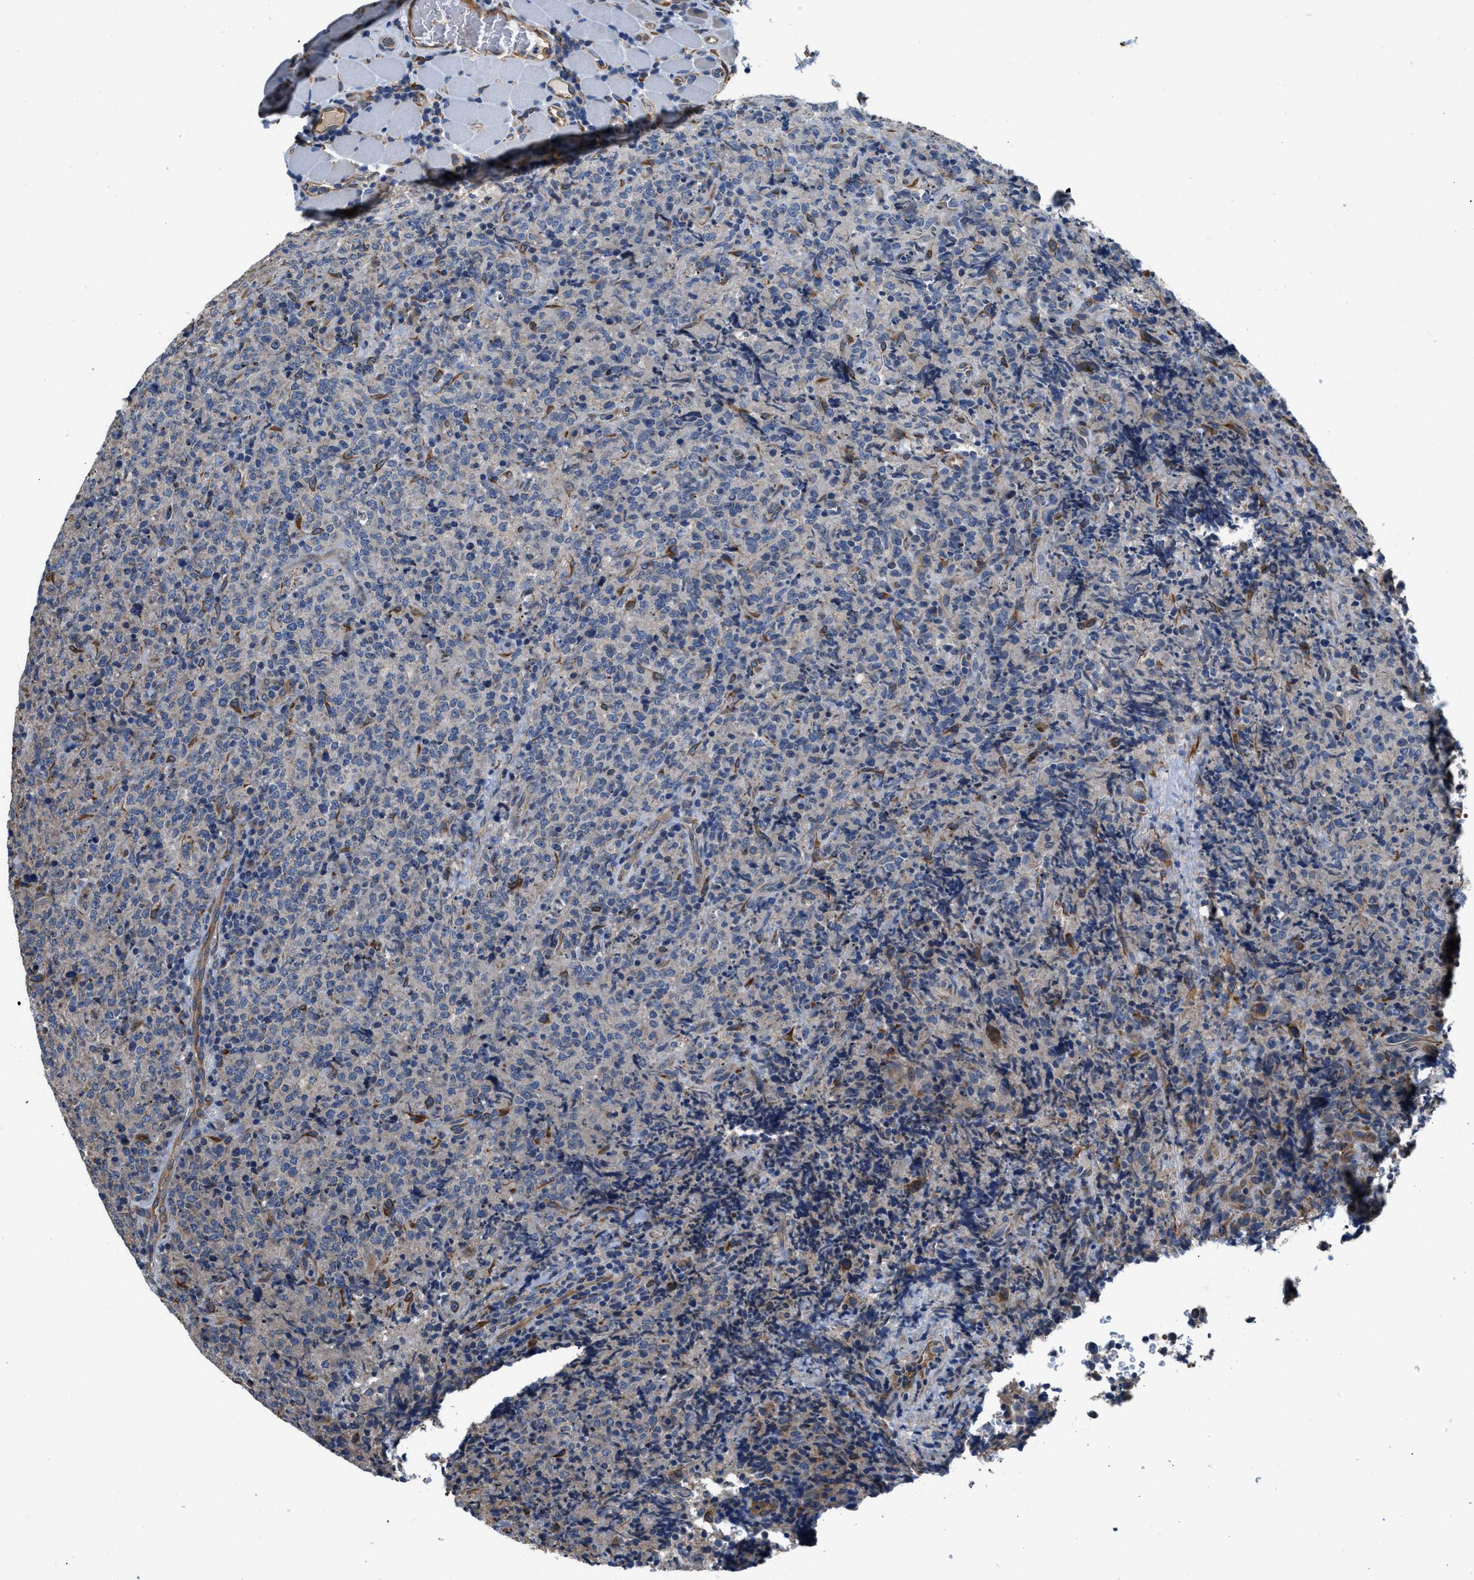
{"staining": {"intensity": "negative", "quantity": "none", "location": "none"}, "tissue": "lymphoma", "cell_type": "Tumor cells", "image_type": "cancer", "snomed": [{"axis": "morphology", "description": "Malignant lymphoma, non-Hodgkin's type, High grade"}, {"axis": "topography", "description": "Tonsil"}], "caption": "Immunohistochemistry image of human malignant lymphoma, non-Hodgkin's type (high-grade) stained for a protein (brown), which demonstrates no staining in tumor cells.", "gene": "ARL6IP5", "patient": {"sex": "female", "age": 36}}